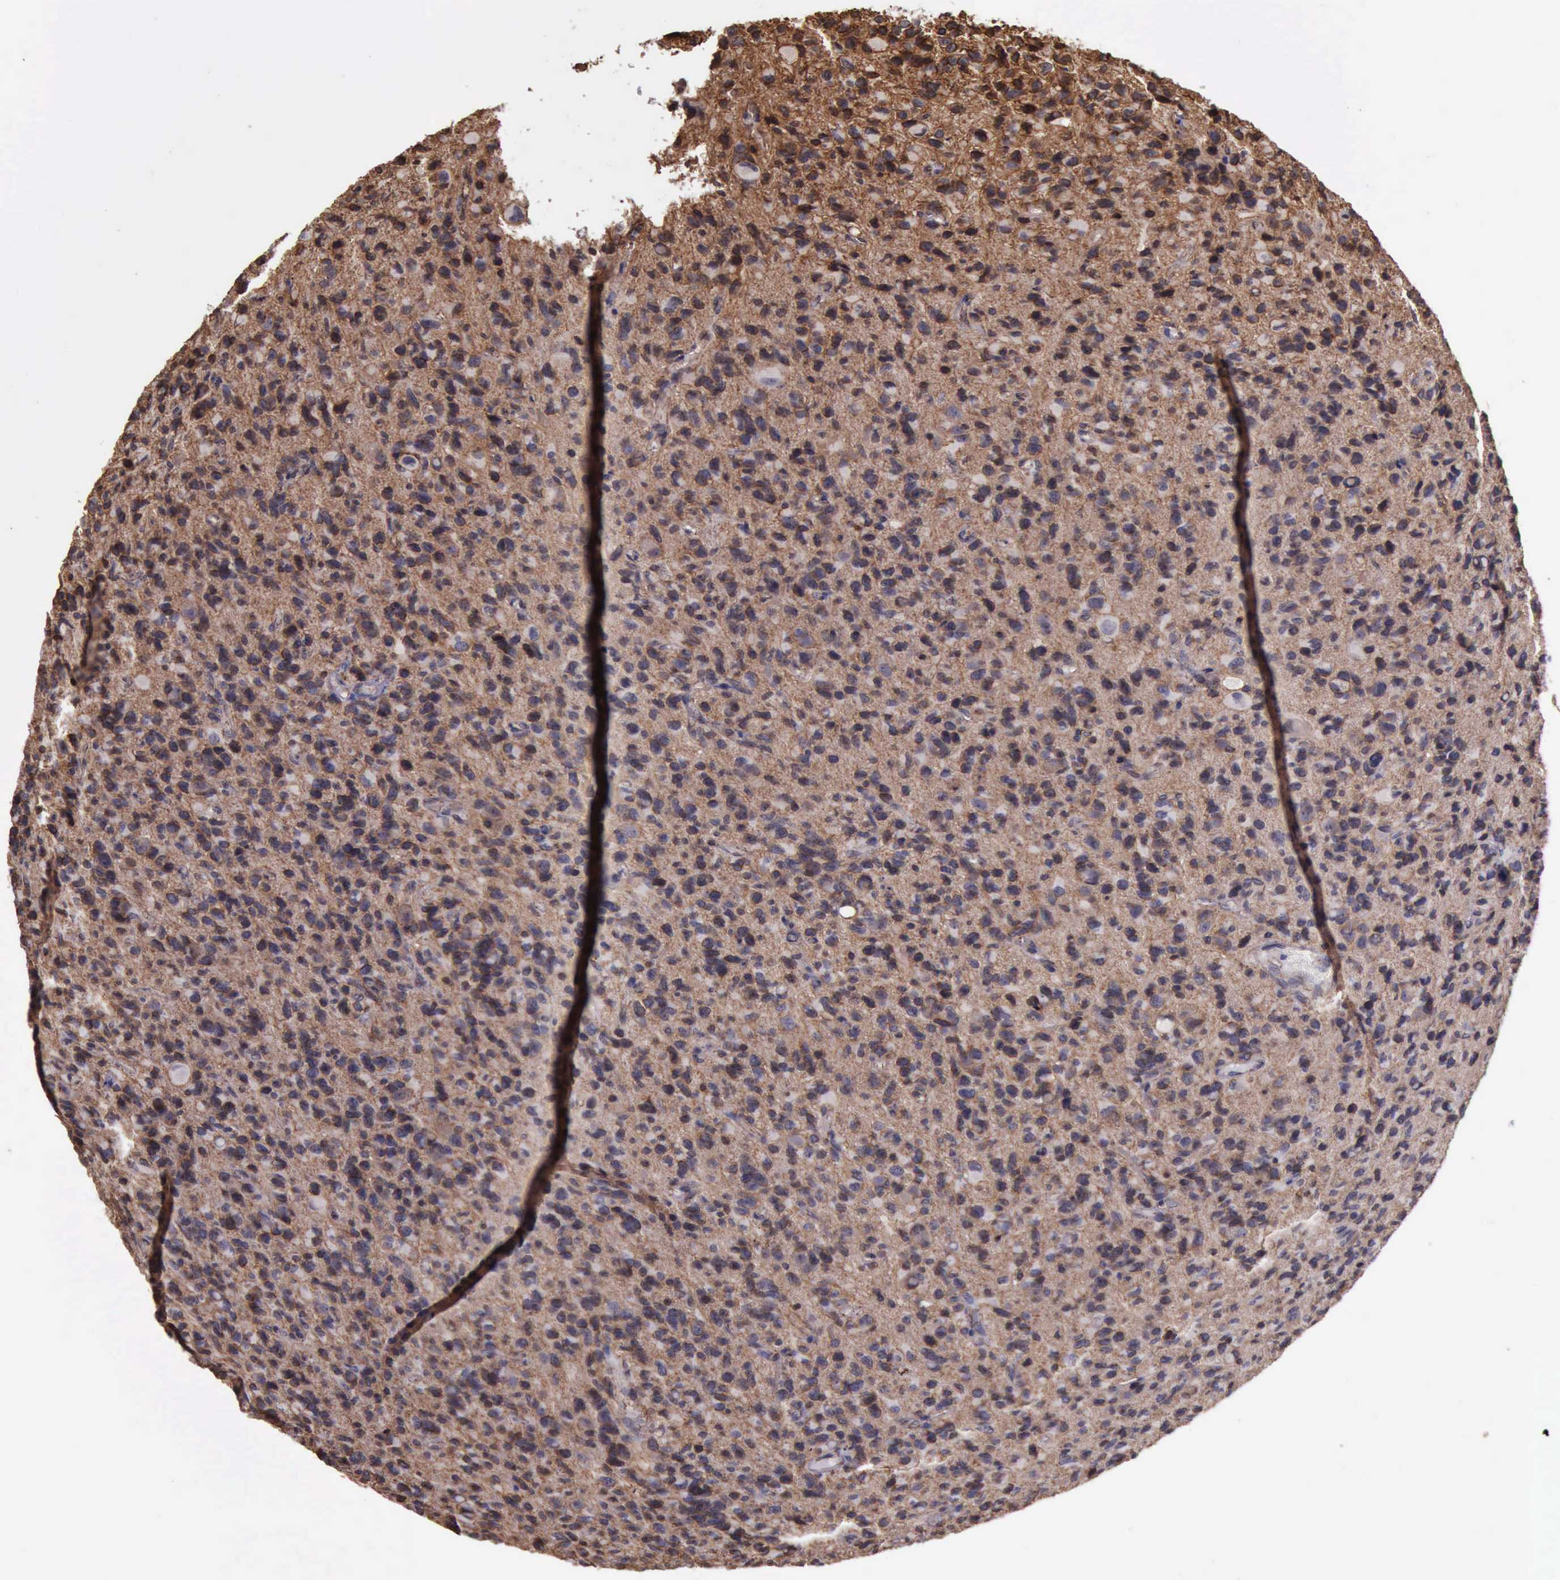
{"staining": {"intensity": "weak", "quantity": ">75%", "location": "cytoplasmic/membranous"}, "tissue": "glioma", "cell_type": "Tumor cells", "image_type": "cancer", "snomed": [{"axis": "morphology", "description": "Glioma, malignant, High grade"}, {"axis": "topography", "description": "Brain"}], "caption": "A brown stain shows weak cytoplasmic/membranous expression of a protein in high-grade glioma (malignant) tumor cells.", "gene": "CTNNB1", "patient": {"sex": "male", "age": 77}}